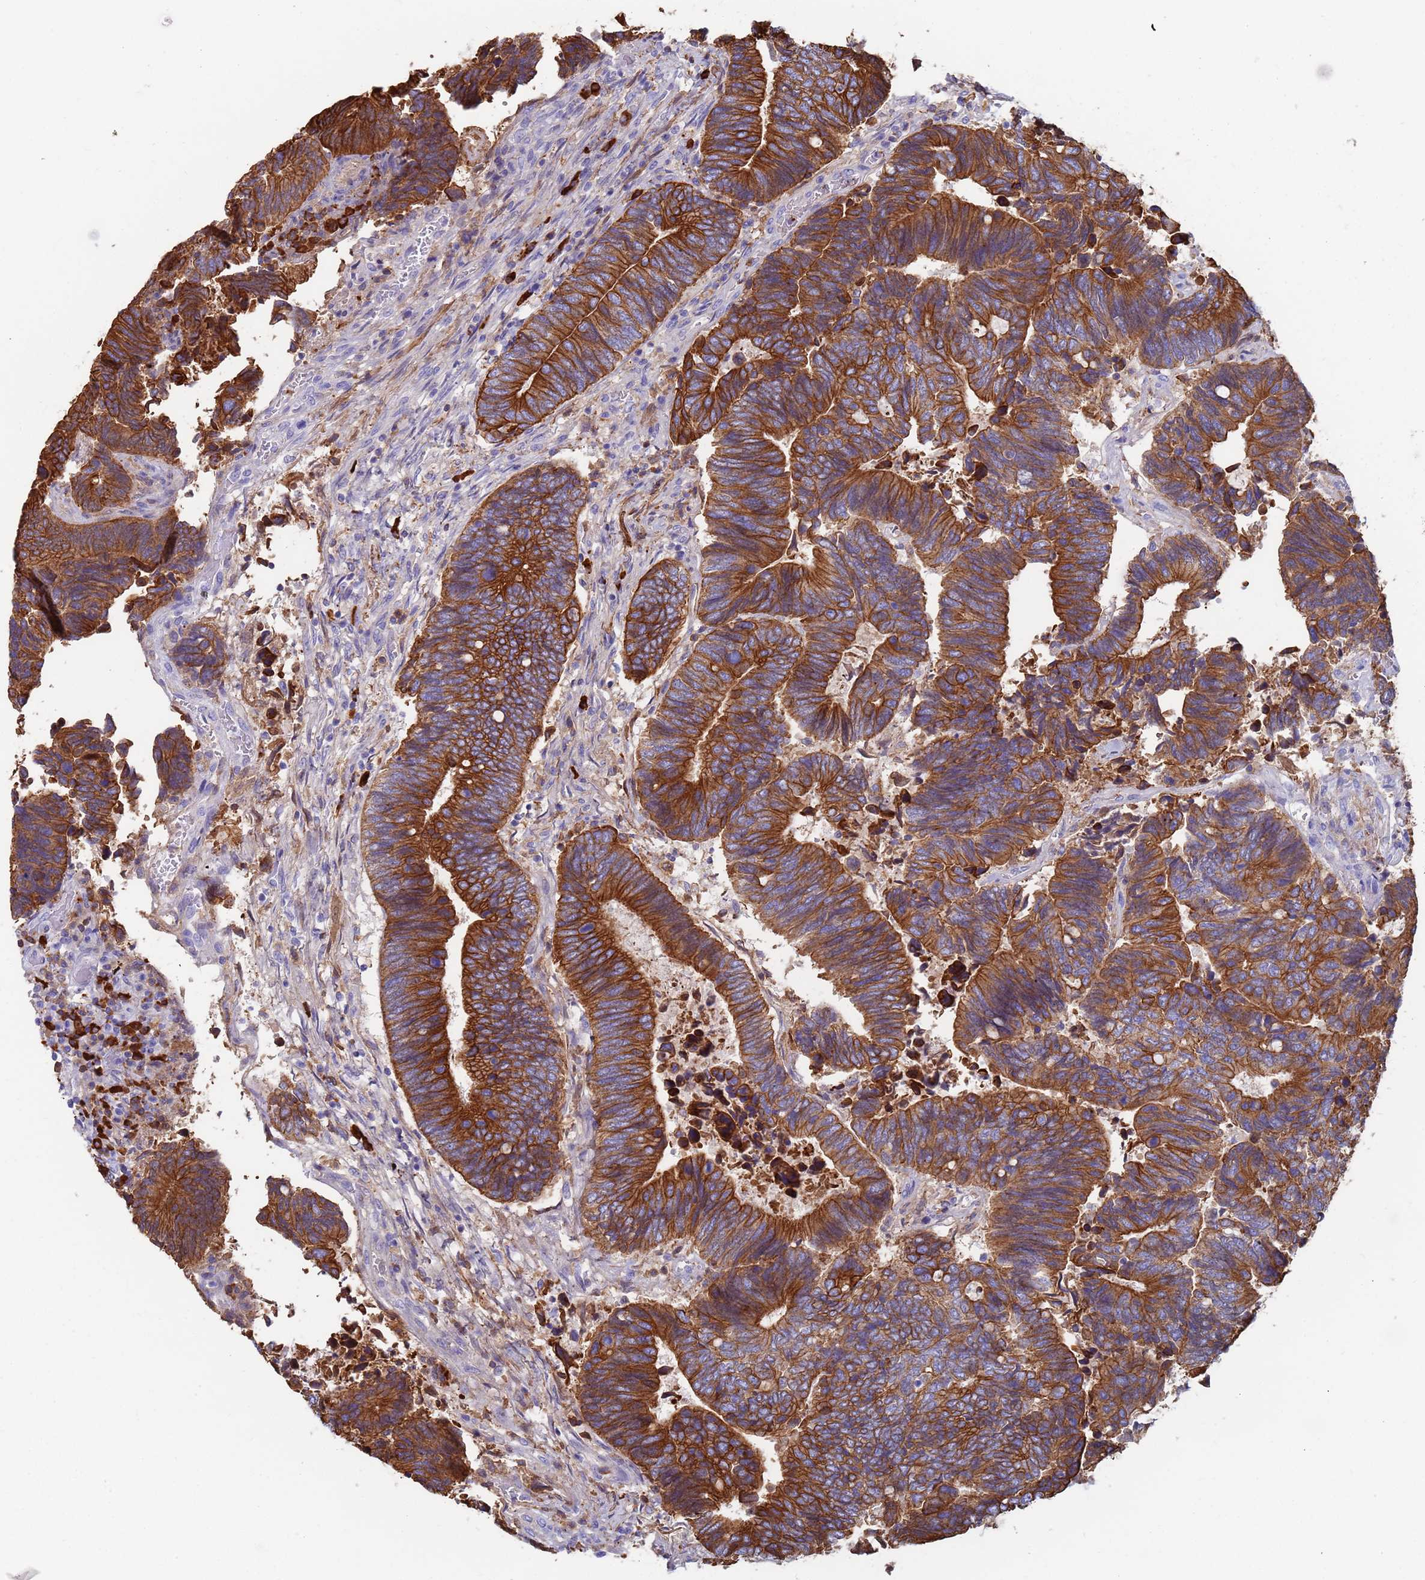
{"staining": {"intensity": "strong", "quantity": ">75%", "location": "cytoplasmic/membranous"}, "tissue": "colorectal cancer", "cell_type": "Tumor cells", "image_type": "cancer", "snomed": [{"axis": "morphology", "description": "Adenocarcinoma, NOS"}, {"axis": "topography", "description": "Colon"}], "caption": "This is a histology image of immunohistochemistry (IHC) staining of colorectal adenocarcinoma, which shows strong positivity in the cytoplasmic/membranous of tumor cells.", "gene": "CYSLTR2", "patient": {"sex": "male", "age": 87}}